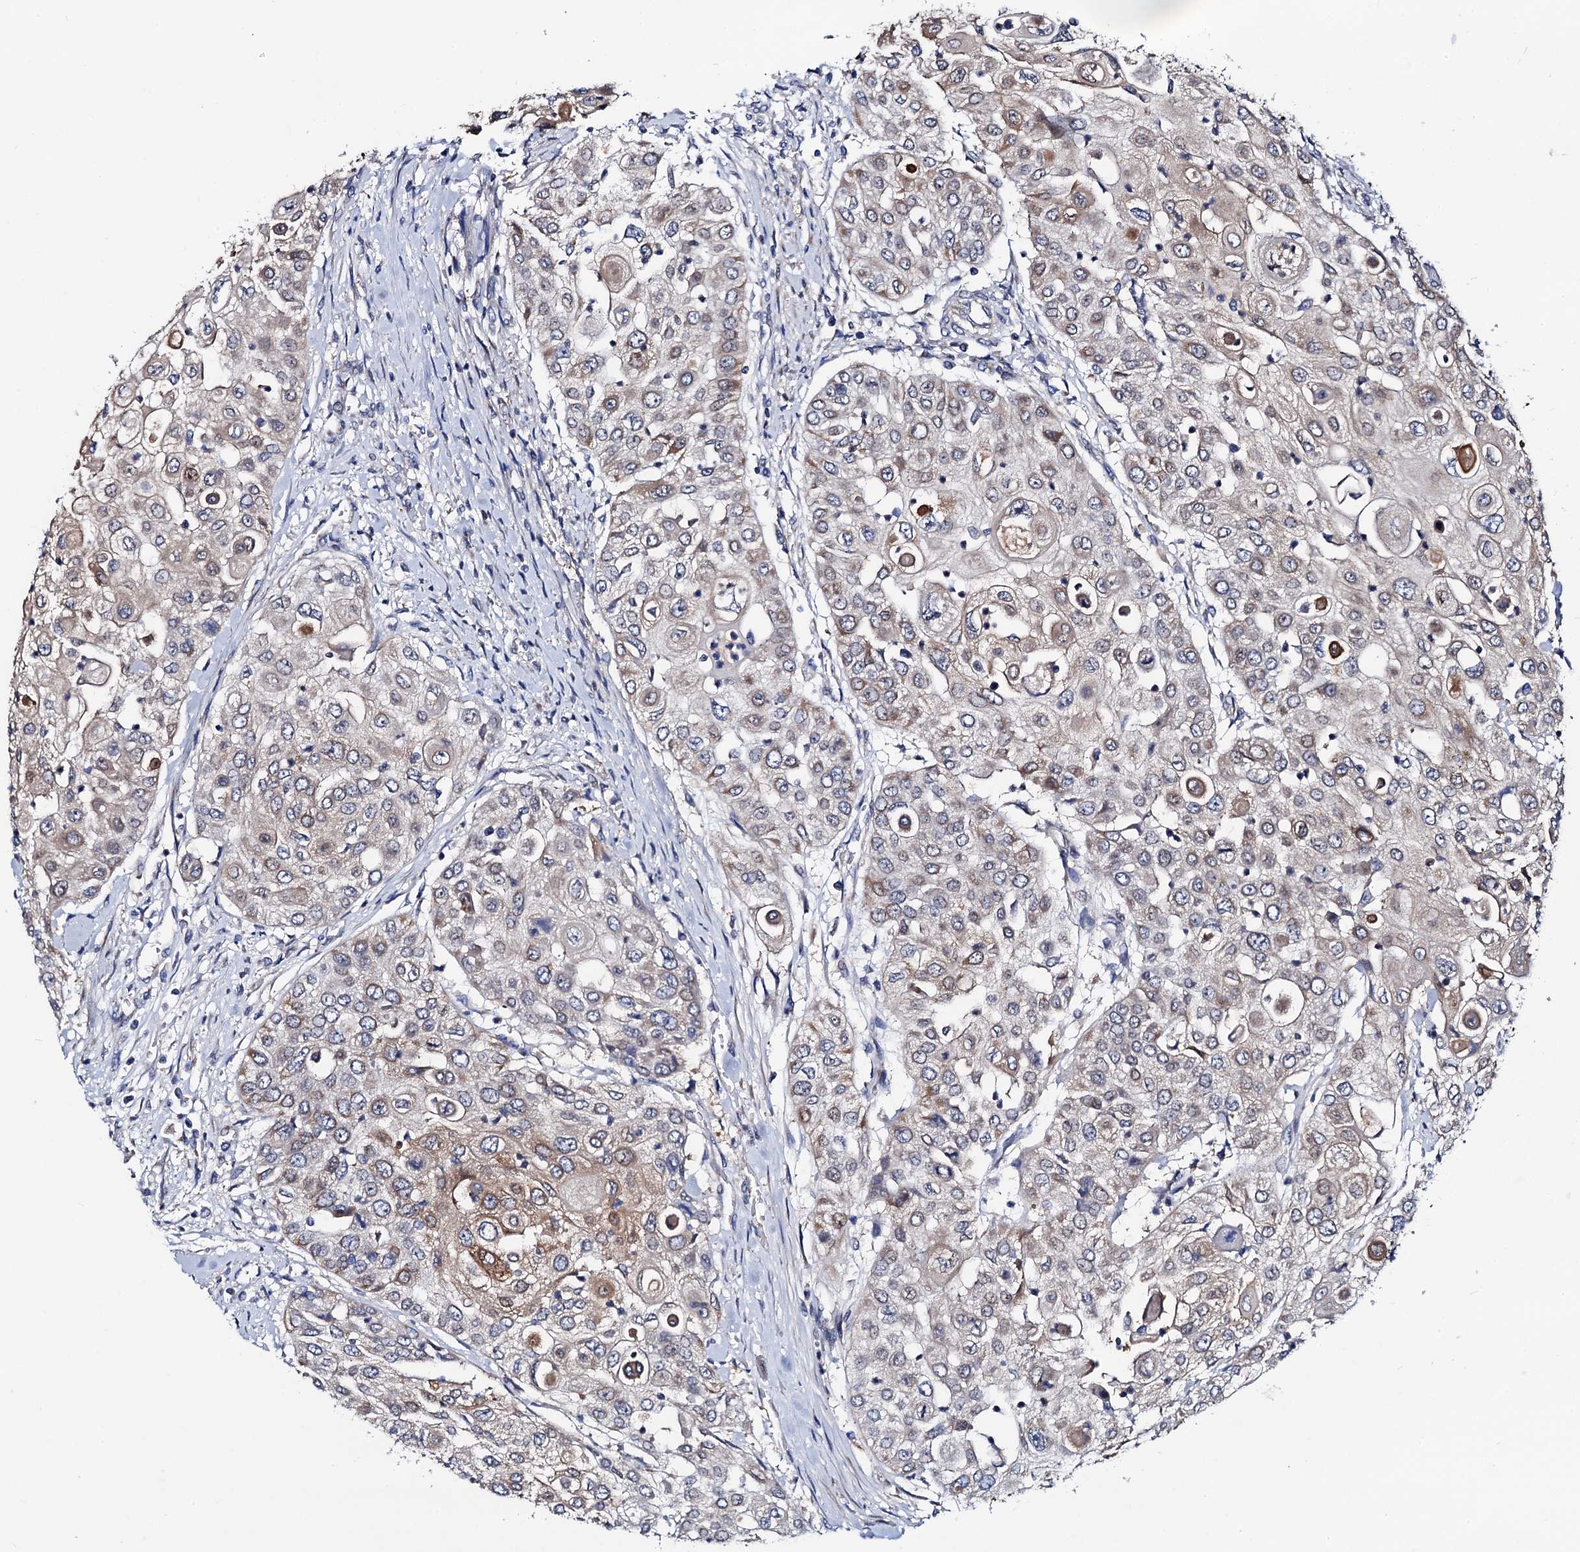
{"staining": {"intensity": "weak", "quantity": "<25%", "location": "cytoplasmic/membranous"}, "tissue": "urothelial cancer", "cell_type": "Tumor cells", "image_type": "cancer", "snomed": [{"axis": "morphology", "description": "Urothelial carcinoma, High grade"}, {"axis": "topography", "description": "Urinary bladder"}], "caption": "High-grade urothelial carcinoma stained for a protein using immunohistochemistry demonstrates no expression tumor cells.", "gene": "PTCD3", "patient": {"sex": "female", "age": 79}}